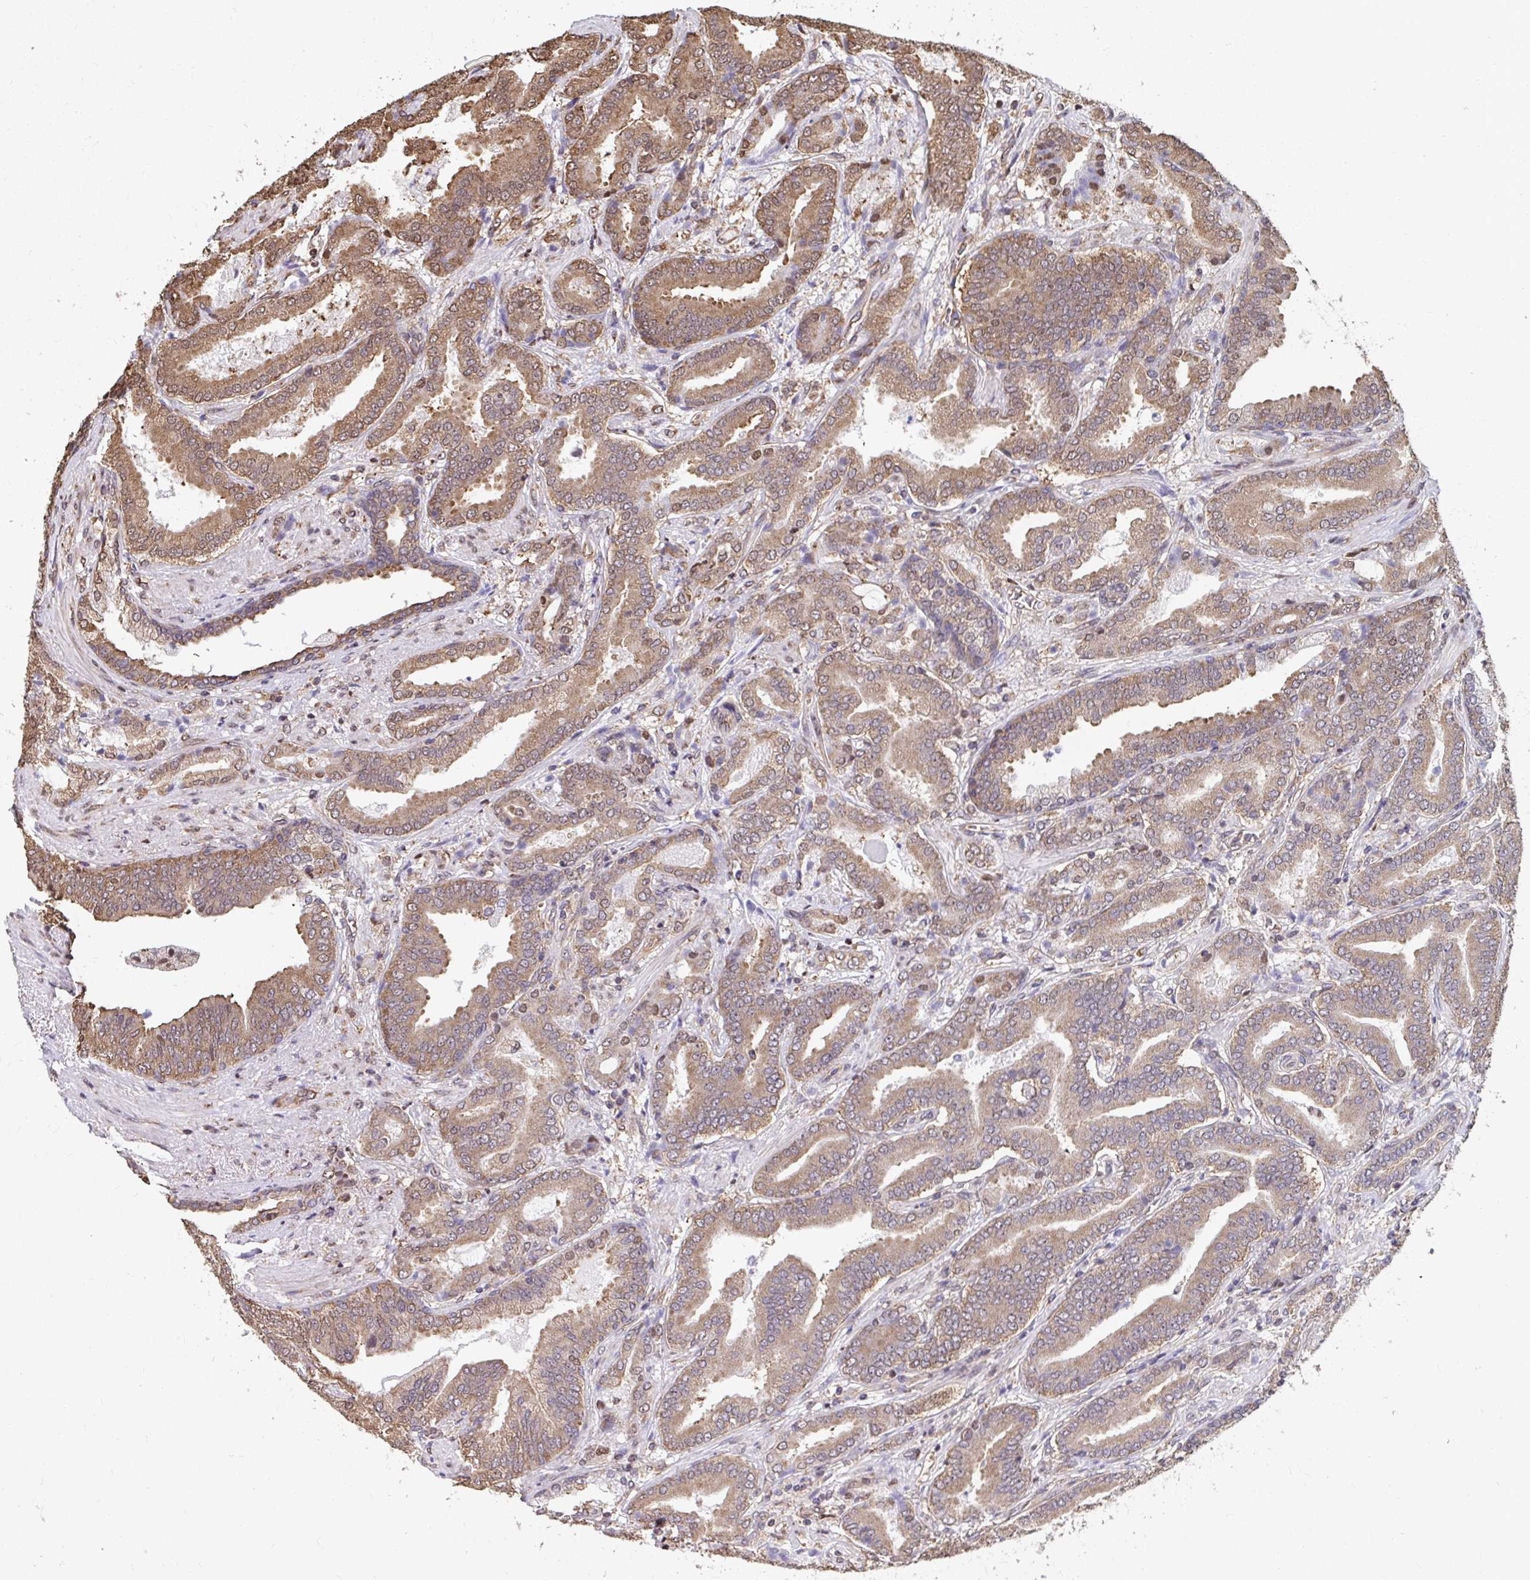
{"staining": {"intensity": "moderate", "quantity": ">75%", "location": "cytoplasmic/membranous"}, "tissue": "prostate cancer", "cell_type": "Tumor cells", "image_type": "cancer", "snomed": [{"axis": "morphology", "description": "Adenocarcinoma, High grade"}, {"axis": "topography", "description": "Prostate"}], "caption": "Immunohistochemical staining of prostate cancer demonstrates medium levels of moderate cytoplasmic/membranous protein expression in approximately >75% of tumor cells.", "gene": "SYNCRIP", "patient": {"sex": "male", "age": 62}}